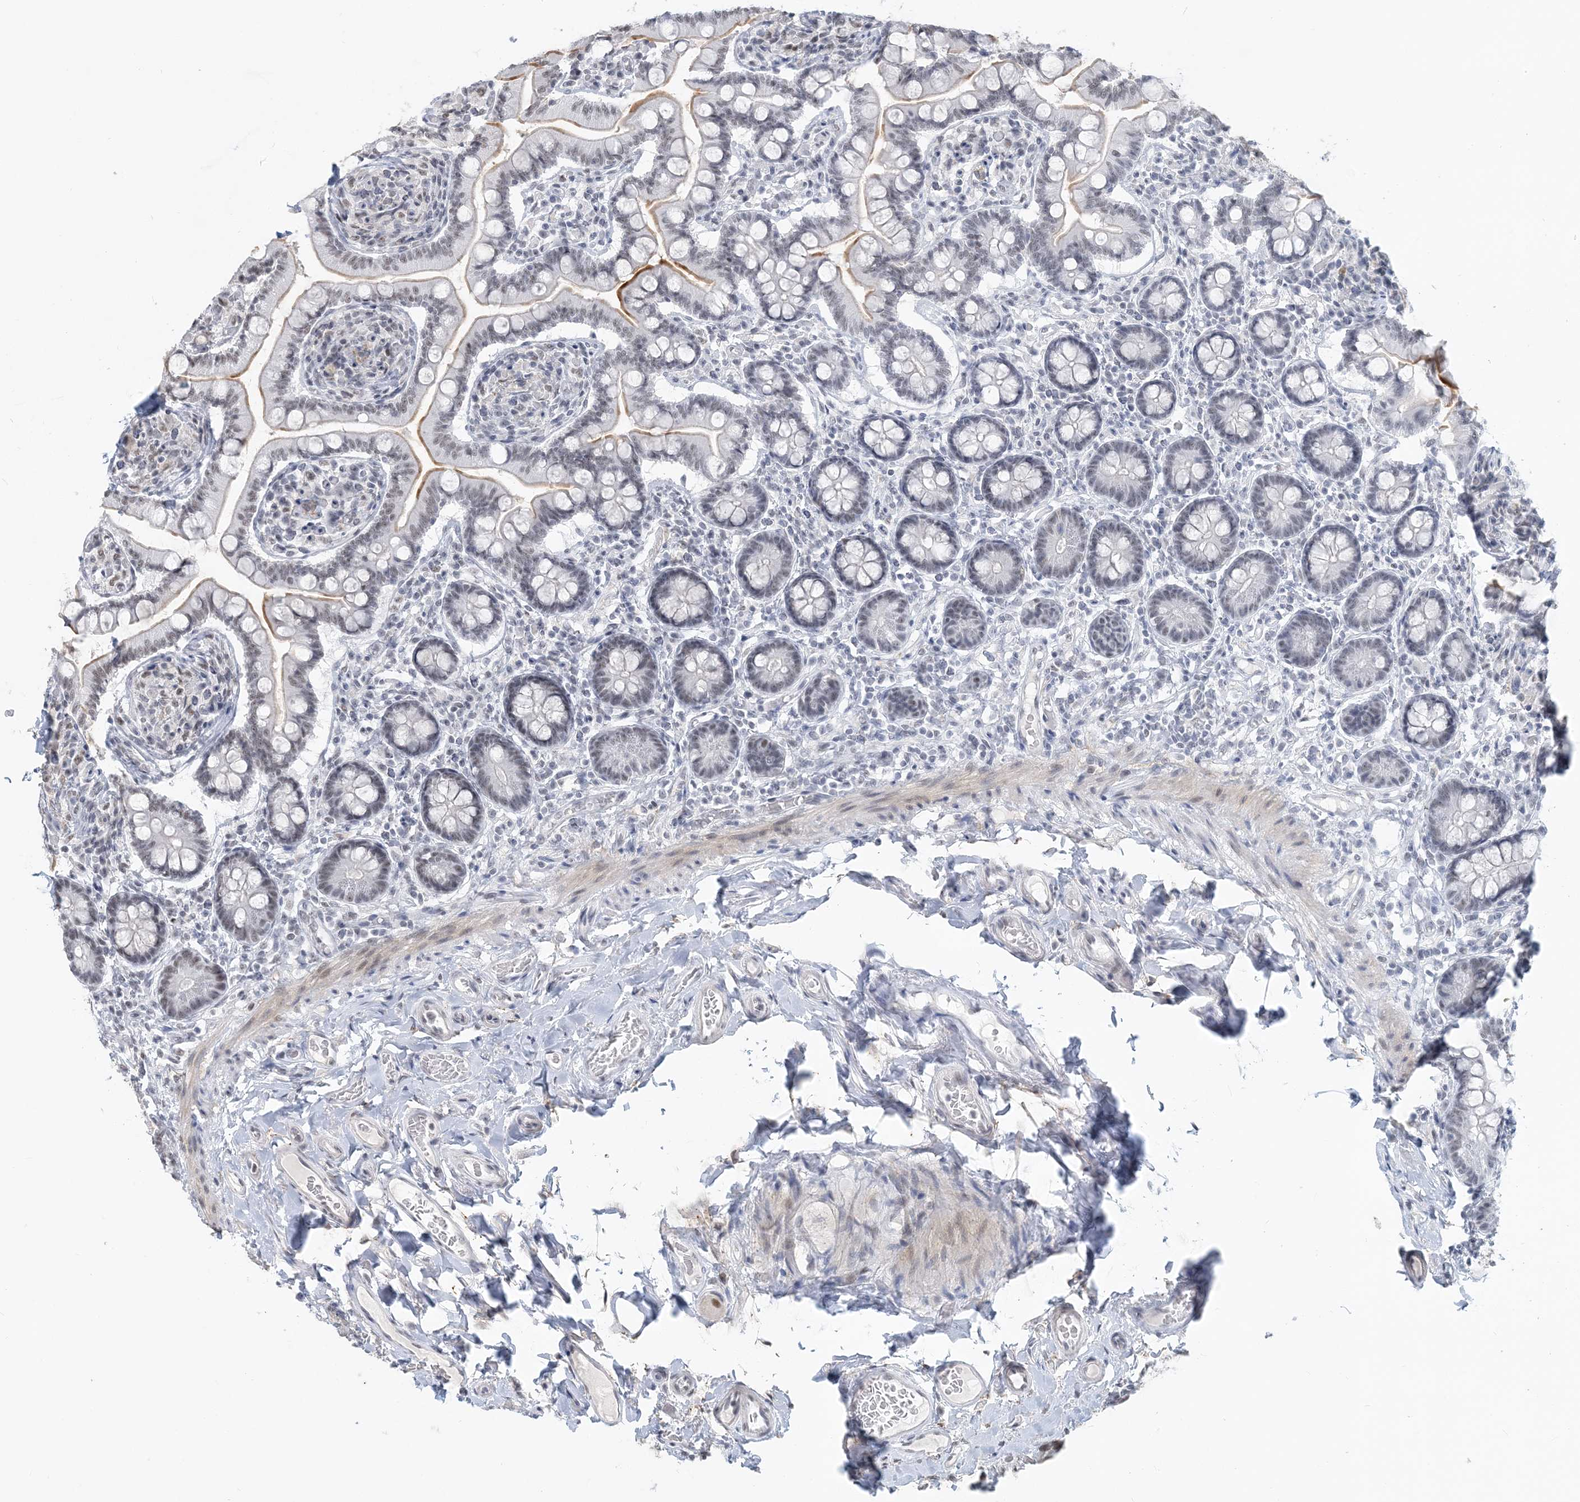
{"staining": {"intensity": "moderate", "quantity": "<25%", "location": "cytoplasmic/membranous,nuclear"}, "tissue": "small intestine", "cell_type": "Glandular cells", "image_type": "normal", "snomed": [{"axis": "morphology", "description": "Normal tissue, NOS"}, {"axis": "topography", "description": "Small intestine"}], "caption": "Approximately <25% of glandular cells in normal small intestine exhibit moderate cytoplasmic/membranous,nuclear protein staining as visualized by brown immunohistochemical staining.", "gene": "PLRG1", "patient": {"sex": "female", "age": 64}}